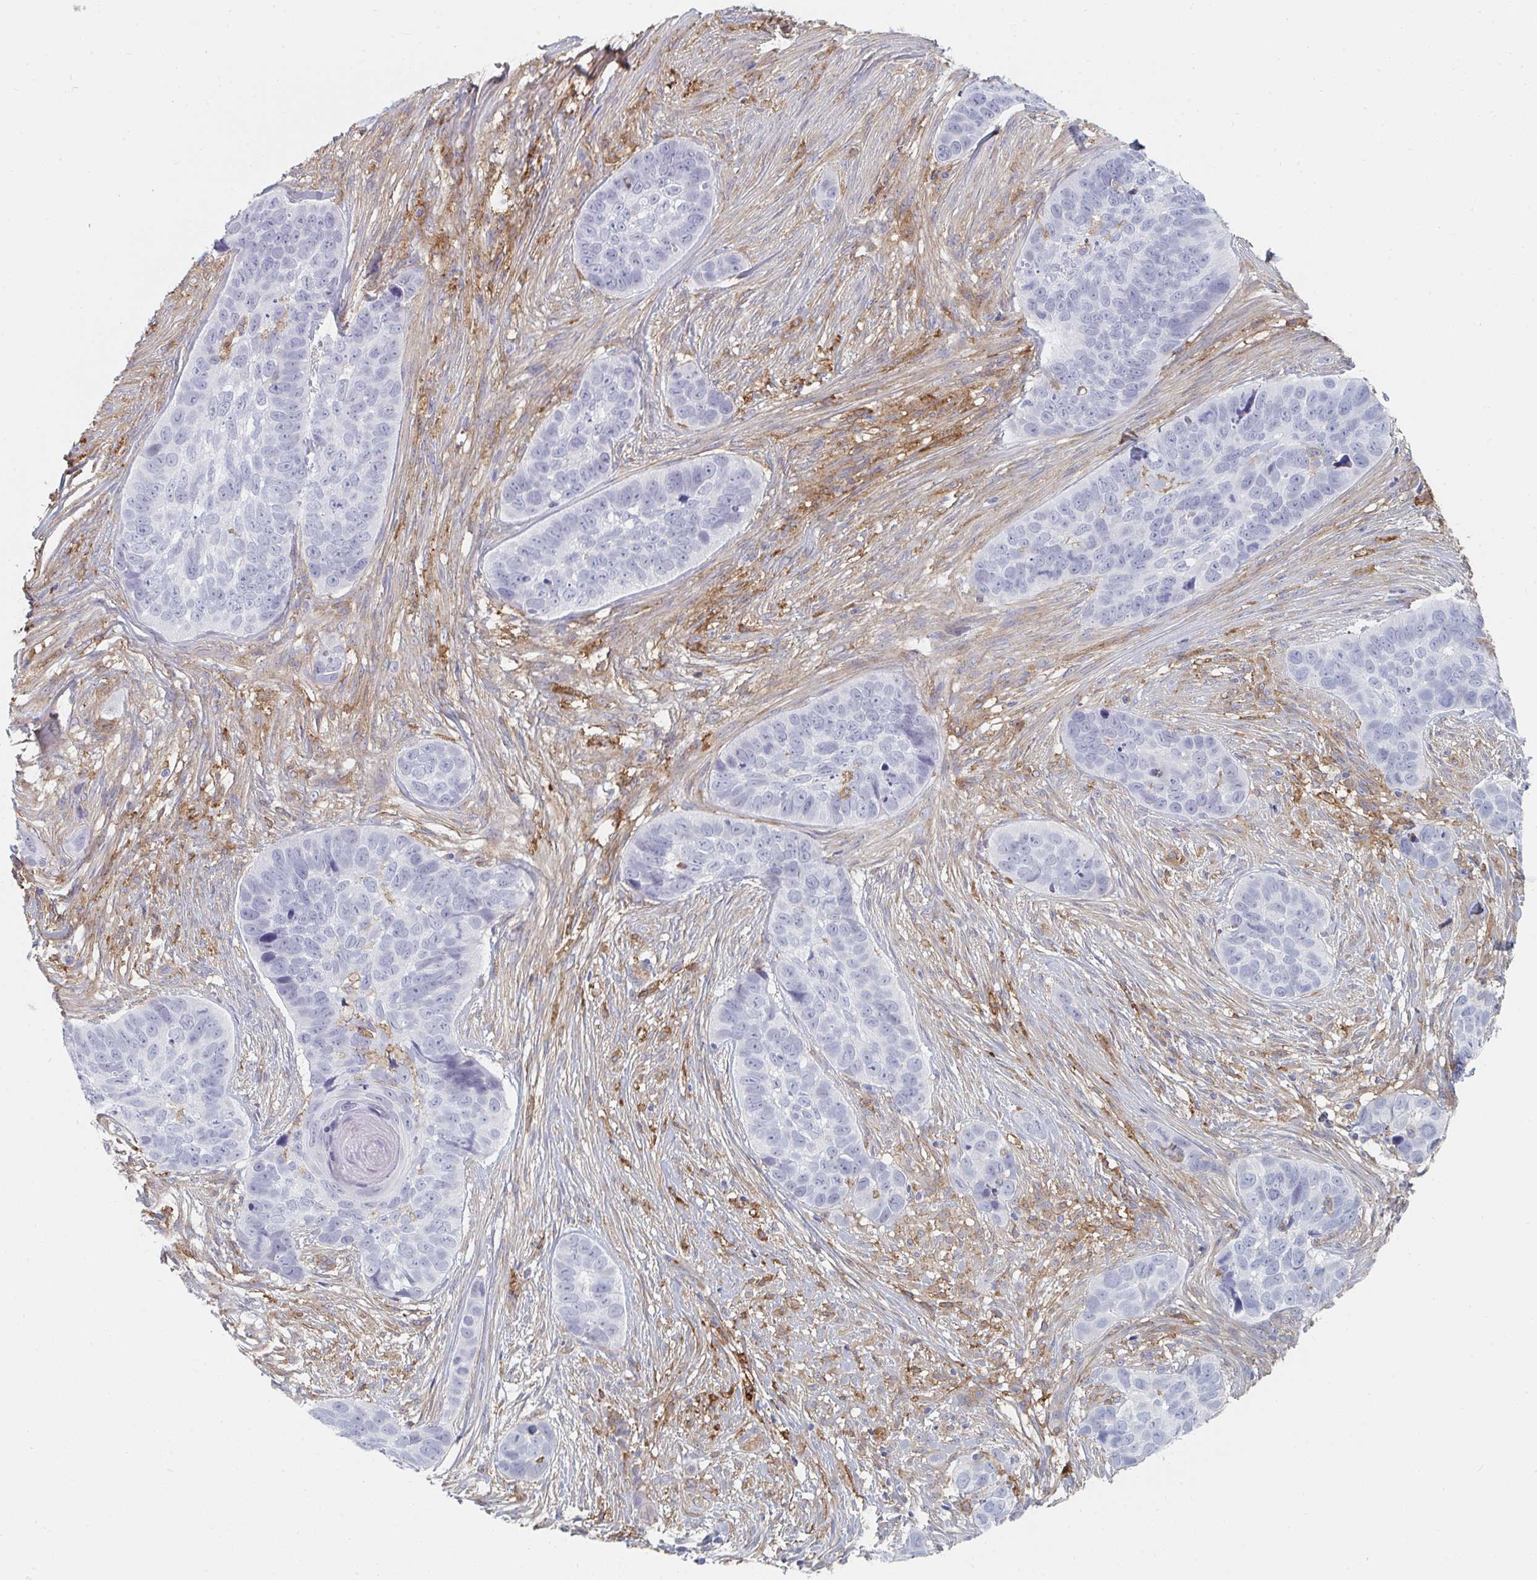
{"staining": {"intensity": "negative", "quantity": "none", "location": "none"}, "tissue": "skin cancer", "cell_type": "Tumor cells", "image_type": "cancer", "snomed": [{"axis": "morphology", "description": "Basal cell carcinoma"}, {"axis": "topography", "description": "Skin"}], "caption": "Basal cell carcinoma (skin) was stained to show a protein in brown. There is no significant expression in tumor cells. (DAB immunohistochemistry (IHC) with hematoxylin counter stain).", "gene": "DAB2", "patient": {"sex": "female", "age": 82}}